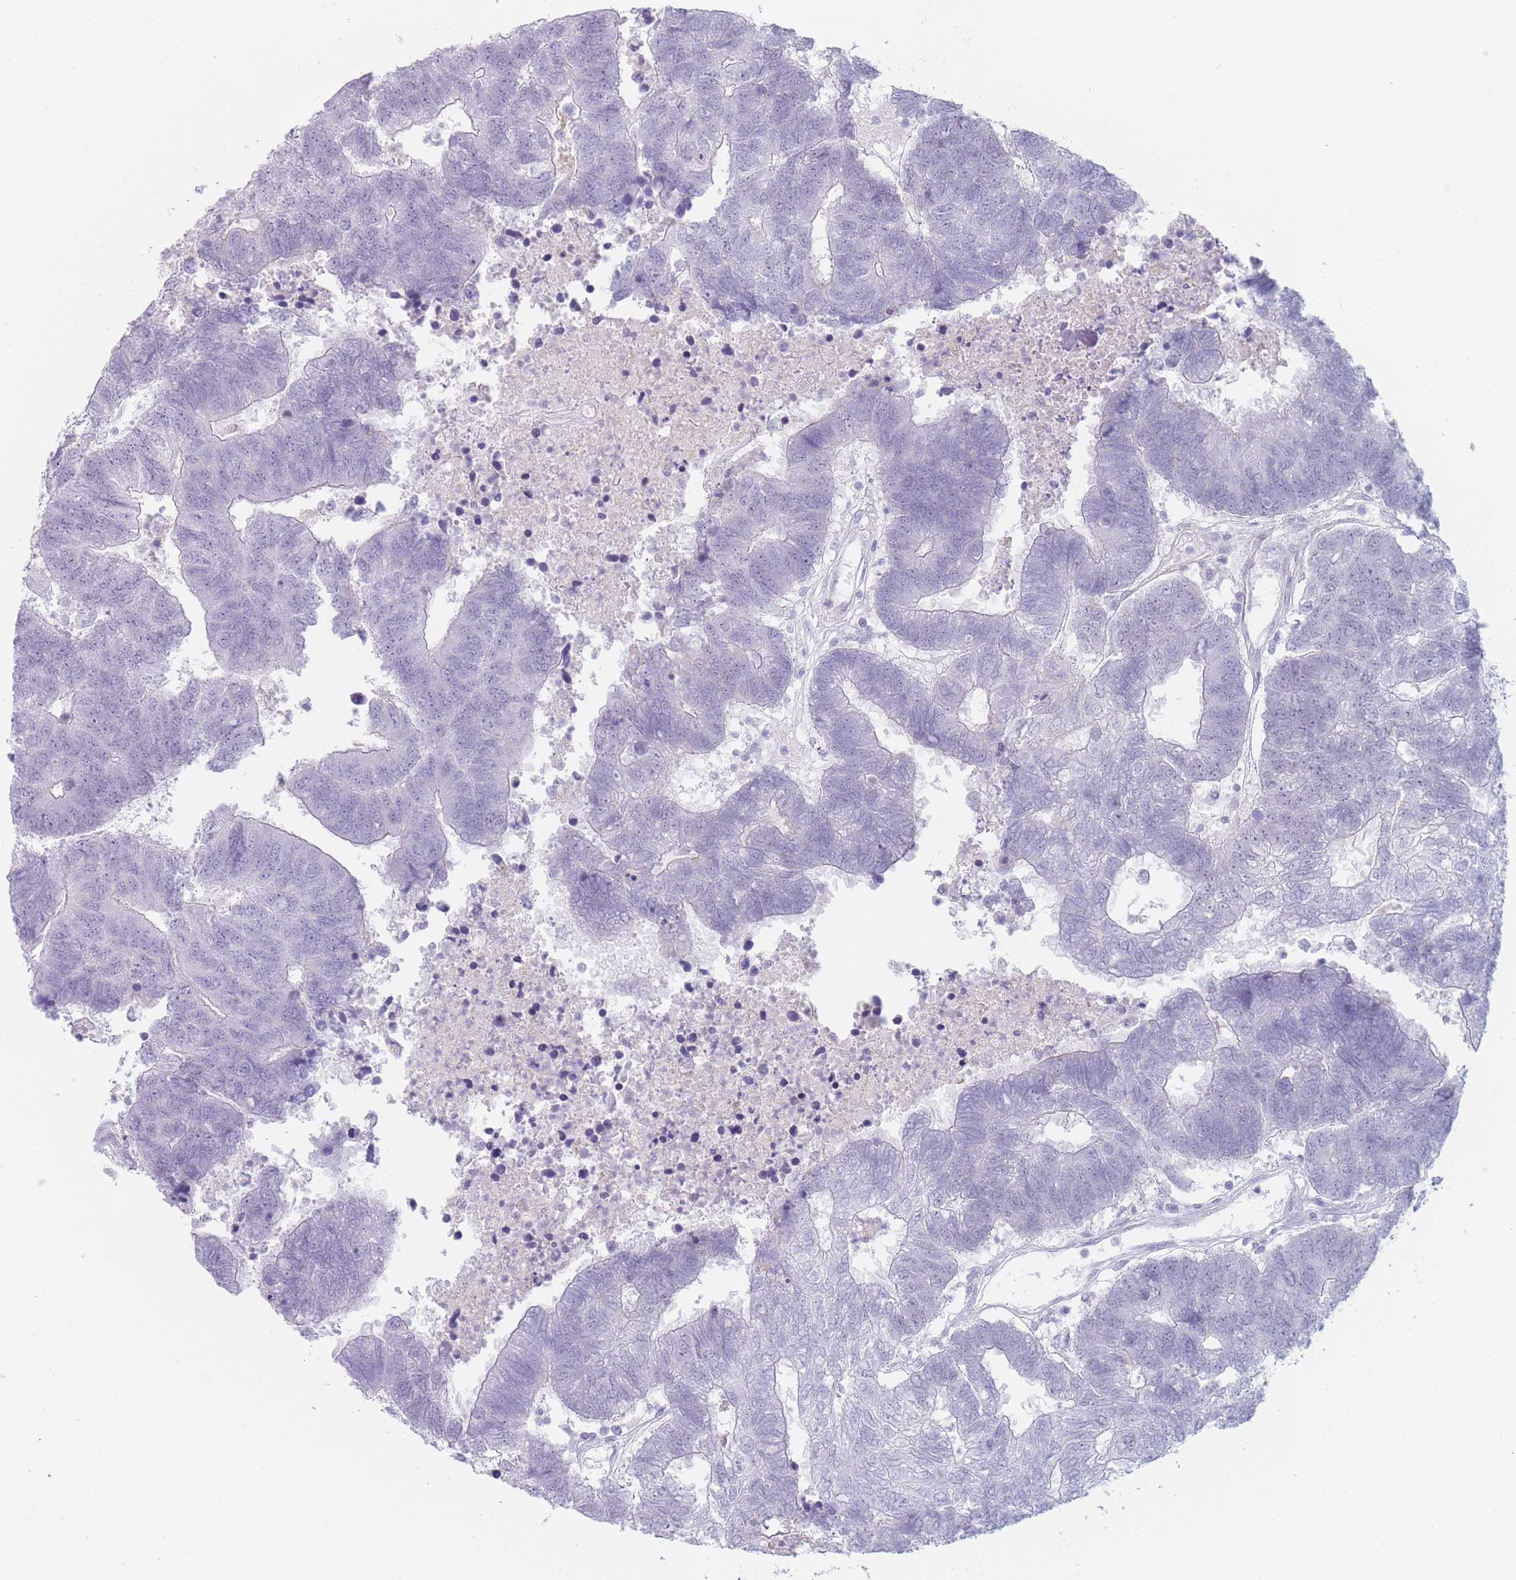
{"staining": {"intensity": "negative", "quantity": "none", "location": "none"}, "tissue": "colorectal cancer", "cell_type": "Tumor cells", "image_type": "cancer", "snomed": [{"axis": "morphology", "description": "Adenocarcinoma, NOS"}, {"axis": "topography", "description": "Colon"}], "caption": "Protein analysis of colorectal cancer shows no significant positivity in tumor cells.", "gene": "IFNA6", "patient": {"sex": "female", "age": 48}}